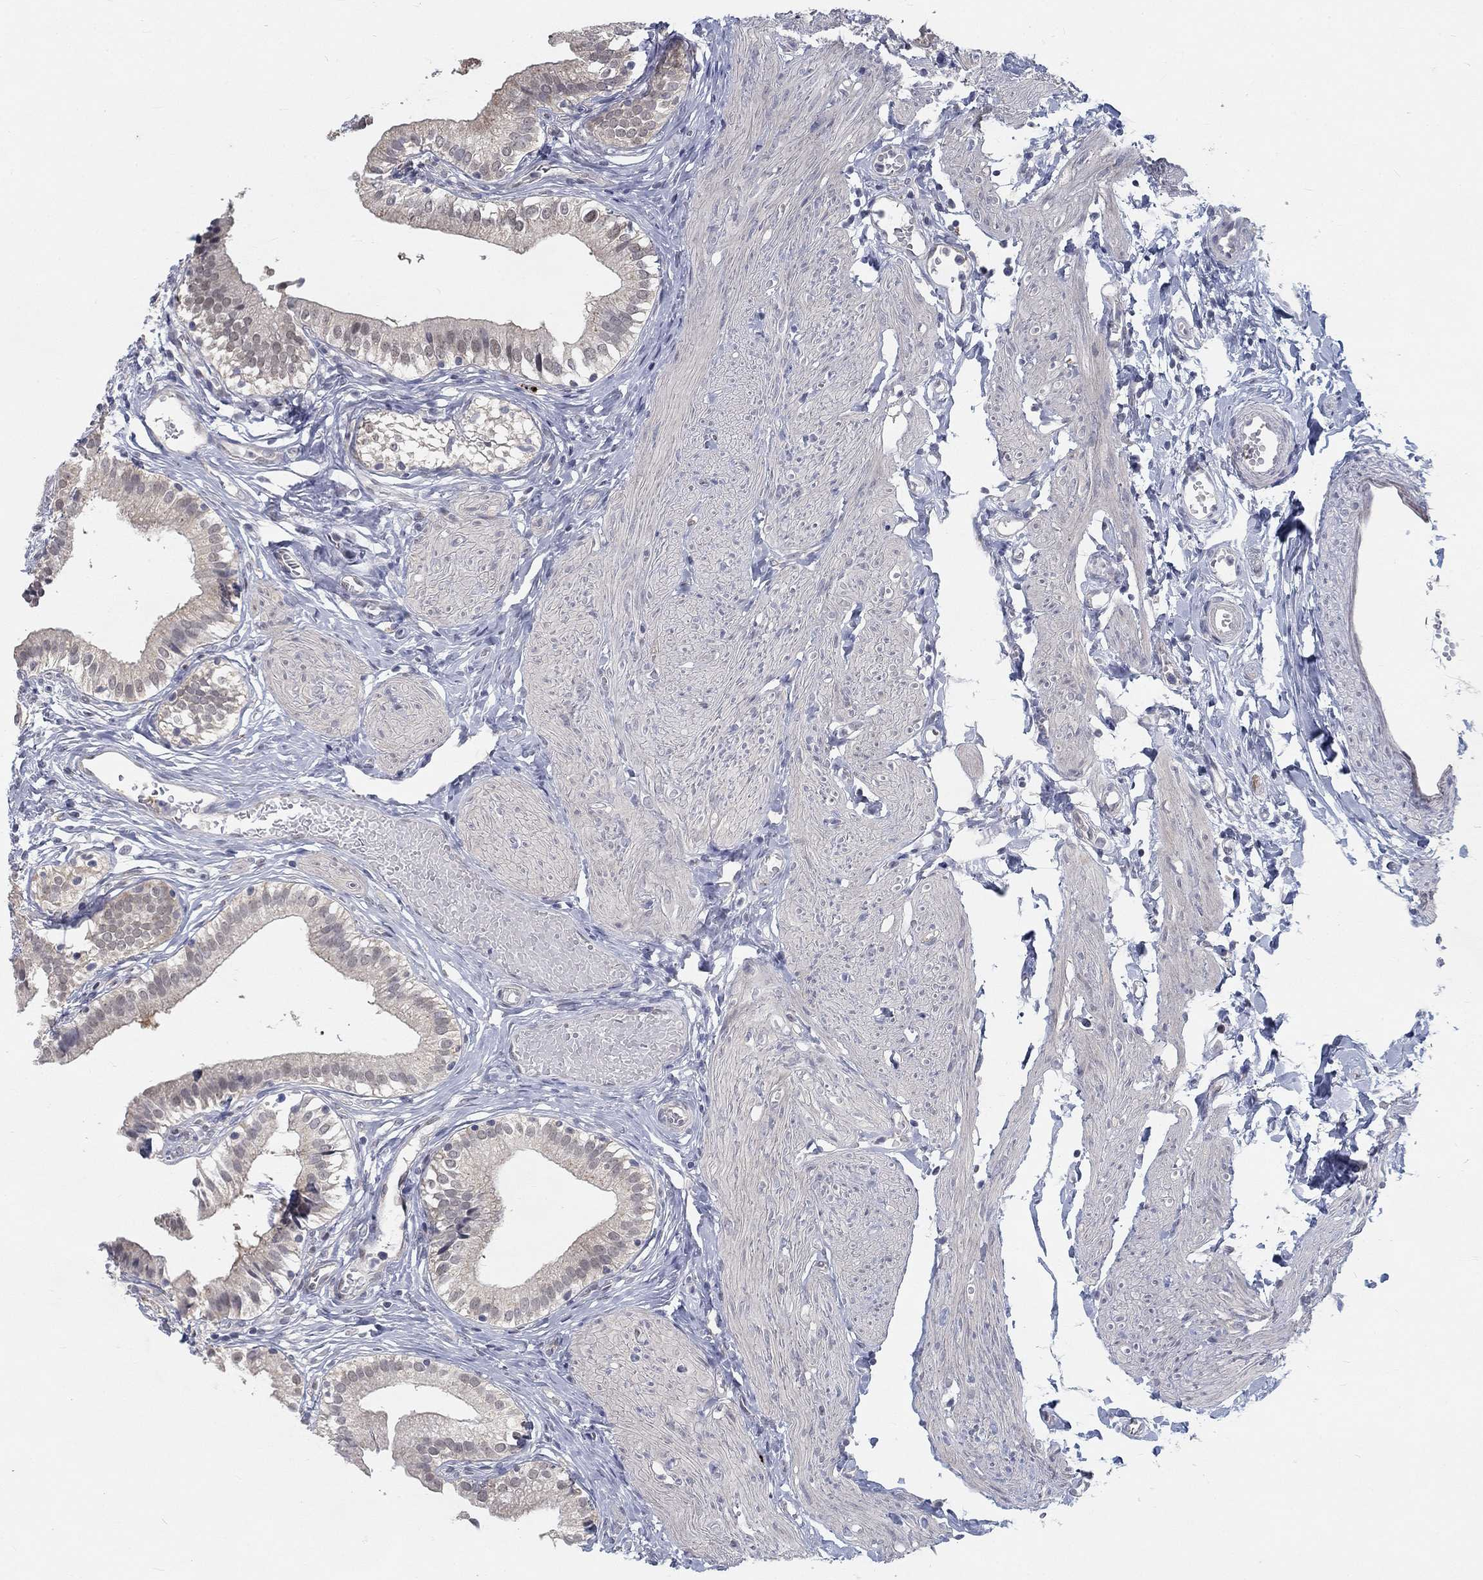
{"staining": {"intensity": "negative", "quantity": "none", "location": "none"}, "tissue": "gallbladder", "cell_type": "Glandular cells", "image_type": "normal", "snomed": [{"axis": "morphology", "description": "Normal tissue, NOS"}, {"axis": "topography", "description": "Gallbladder"}], "caption": "This is an immunohistochemistry (IHC) micrograph of unremarkable human gallbladder. There is no positivity in glandular cells.", "gene": "MTSS2", "patient": {"sex": "female", "age": 47}}